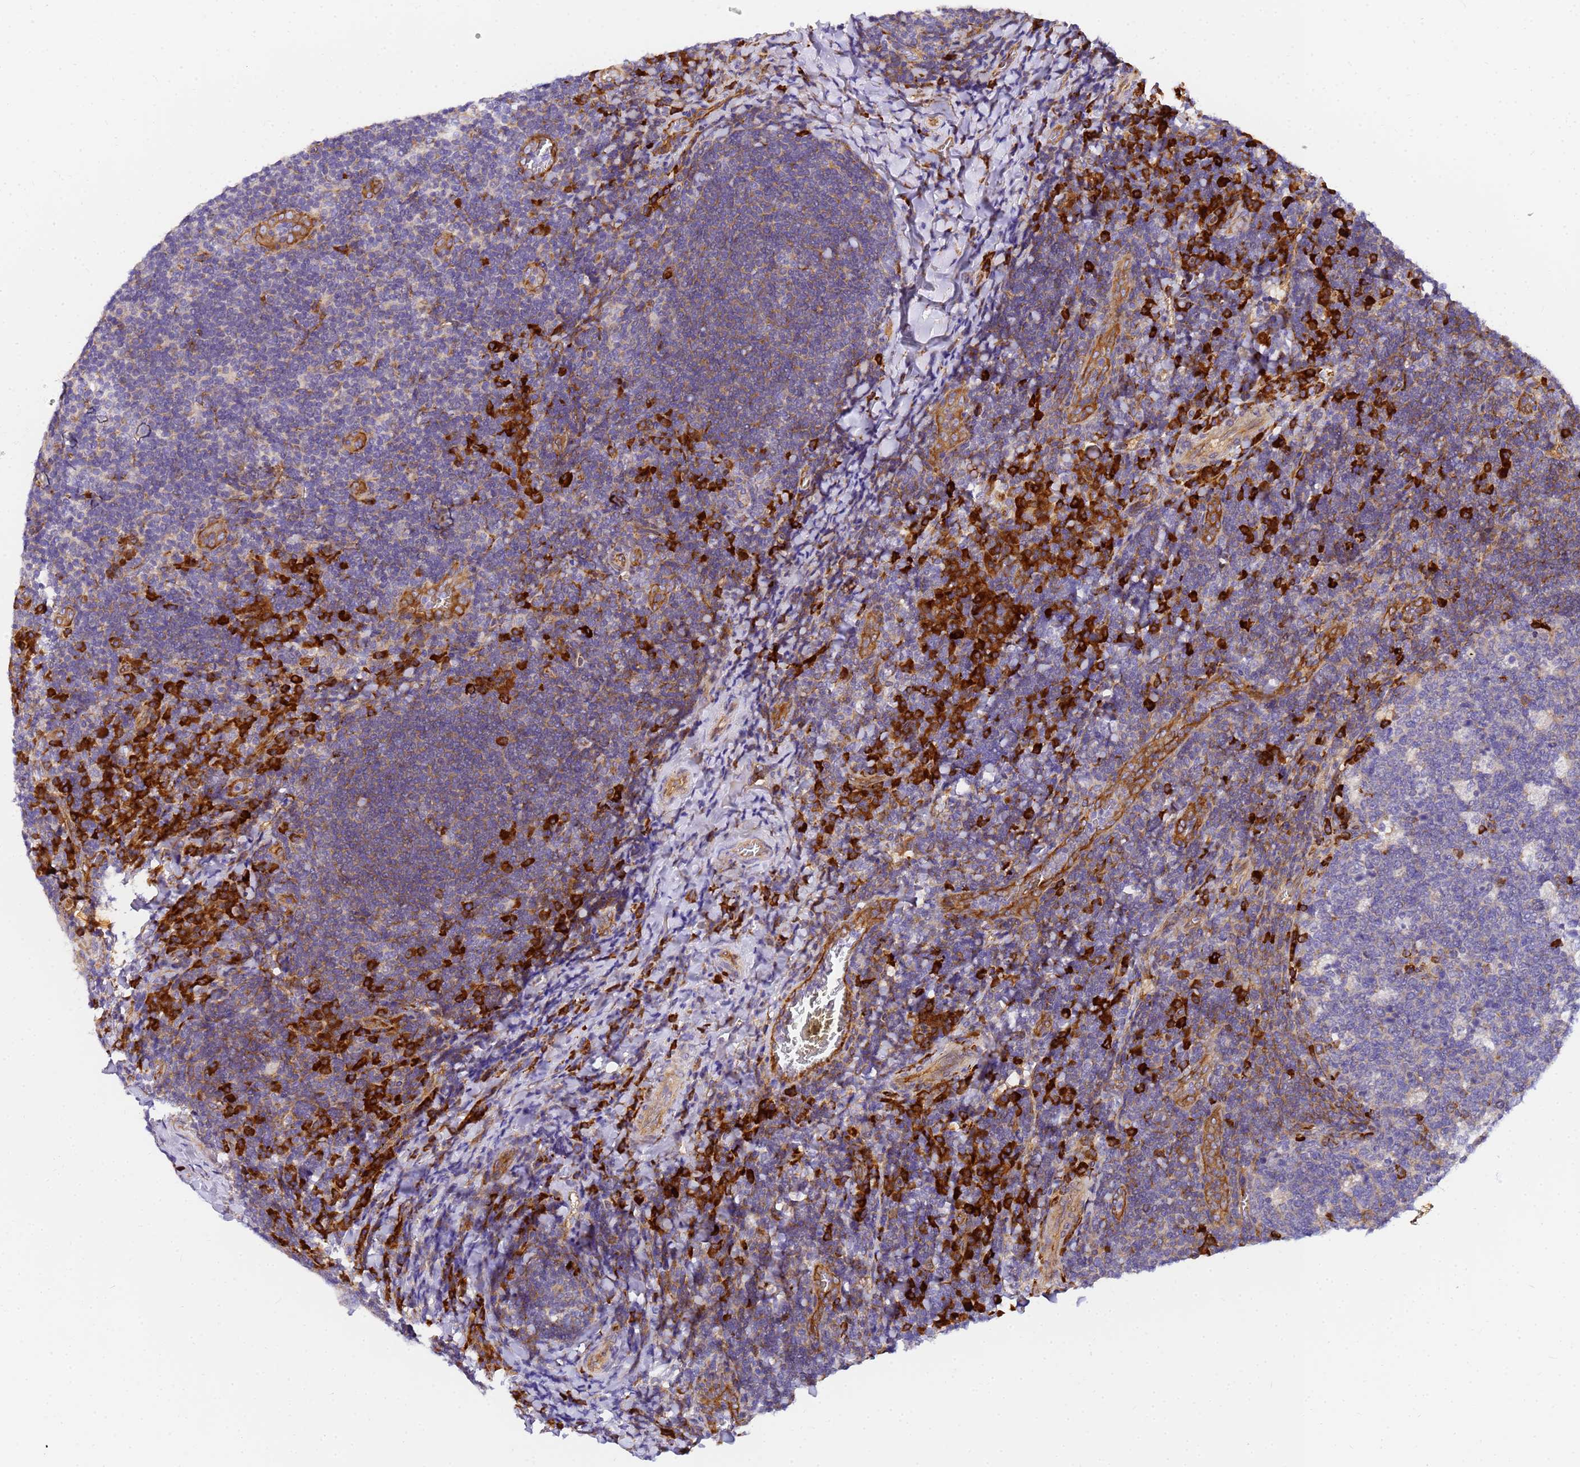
{"staining": {"intensity": "moderate", "quantity": "<25%", "location": "cytoplasmic/membranous"}, "tissue": "tonsil", "cell_type": "Germinal center cells", "image_type": "normal", "snomed": [{"axis": "morphology", "description": "Normal tissue, NOS"}, {"axis": "topography", "description": "Tonsil"}], "caption": "Germinal center cells demonstrate low levels of moderate cytoplasmic/membranous positivity in approximately <25% of cells in normal human tonsil.", "gene": "POM121C", "patient": {"sex": "male", "age": 17}}